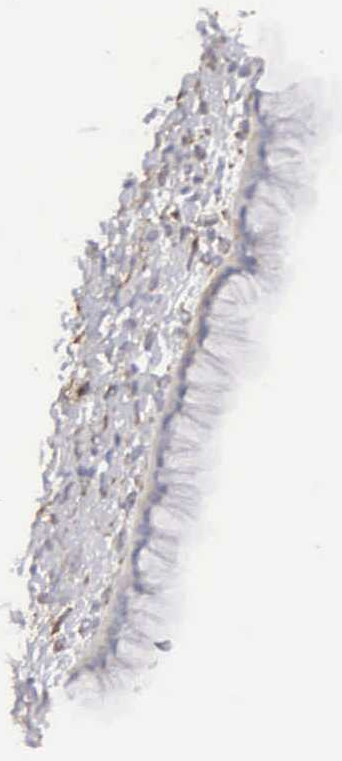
{"staining": {"intensity": "negative", "quantity": "none", "location": "none"}, "tissue": "ovarian cancer", "cell_type": "Tumor cells", "image_type": "cancer", "snomed": [{"axis": "morphology", "description": "Cystadenocarcinoma, mucinous, NOS"}, {"axis": "topography", "description": "Ovary"}], "caption": "Immunohistochemistry micrograph of human ovarian mucinous cystadenocarcinoma stained for a protein (brown), which shows no staining in tumor cells.", "gene": "SH3BP1", "patient": {"sex": "female", "age": 25}}